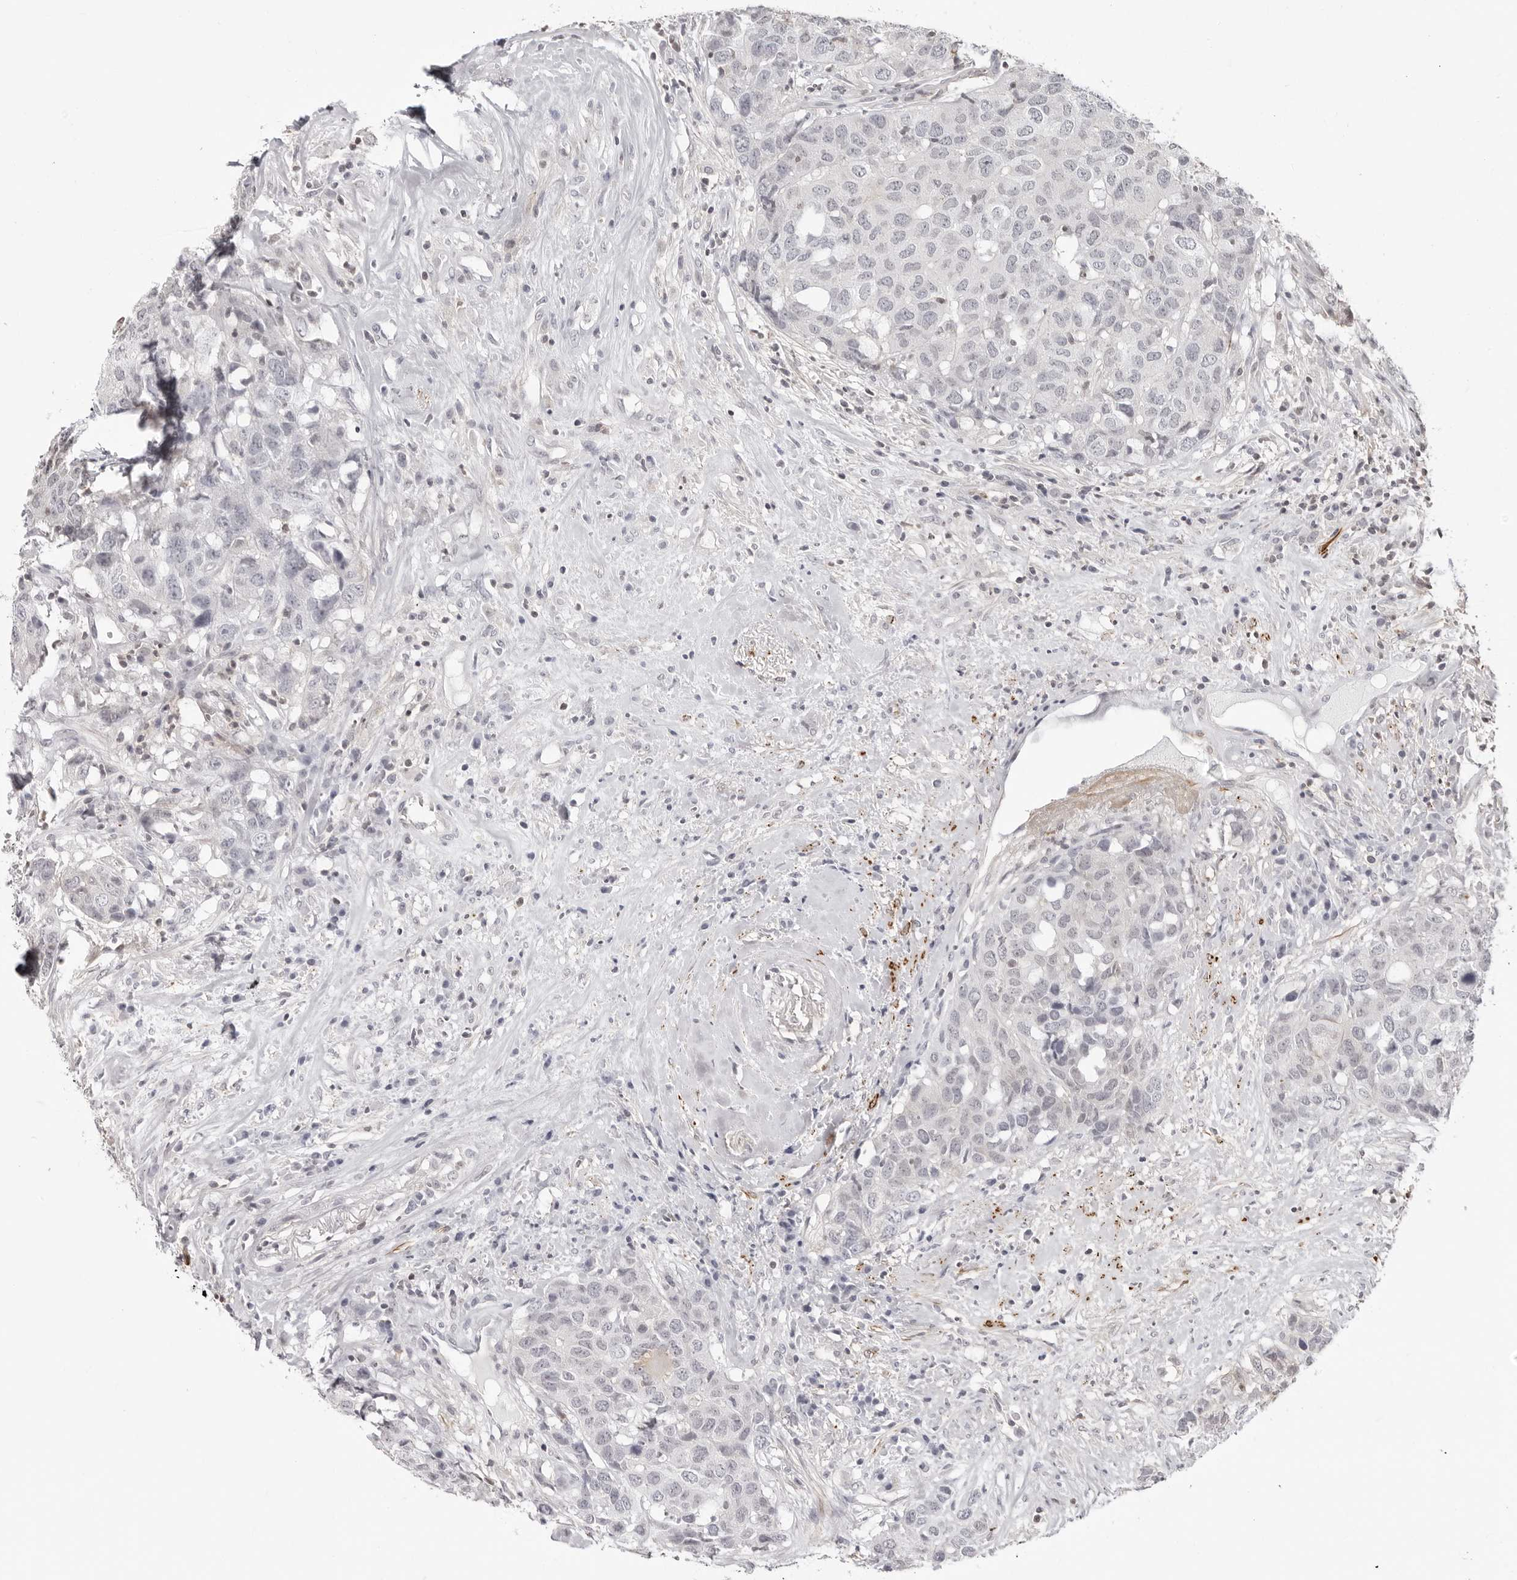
{"staining": {"intensity": "negative", "quantity": "none", "location": "none"}, "tissue": "head and neck cancer", "cell_type": "Tumor cells", "image_type": "cancer", "snomed": [{"axis": "morphology", "description": "Squamous cell carcinoma, NOS"}, {"axis": "topography", "description": "Head-Neck"}], "caption": "This is a image of immunohistochemistry staining of head and neck cancer, which shows no expression in tumor cells.", "gene": "UNK", "patient": {"sex": "male", "age": 66}}